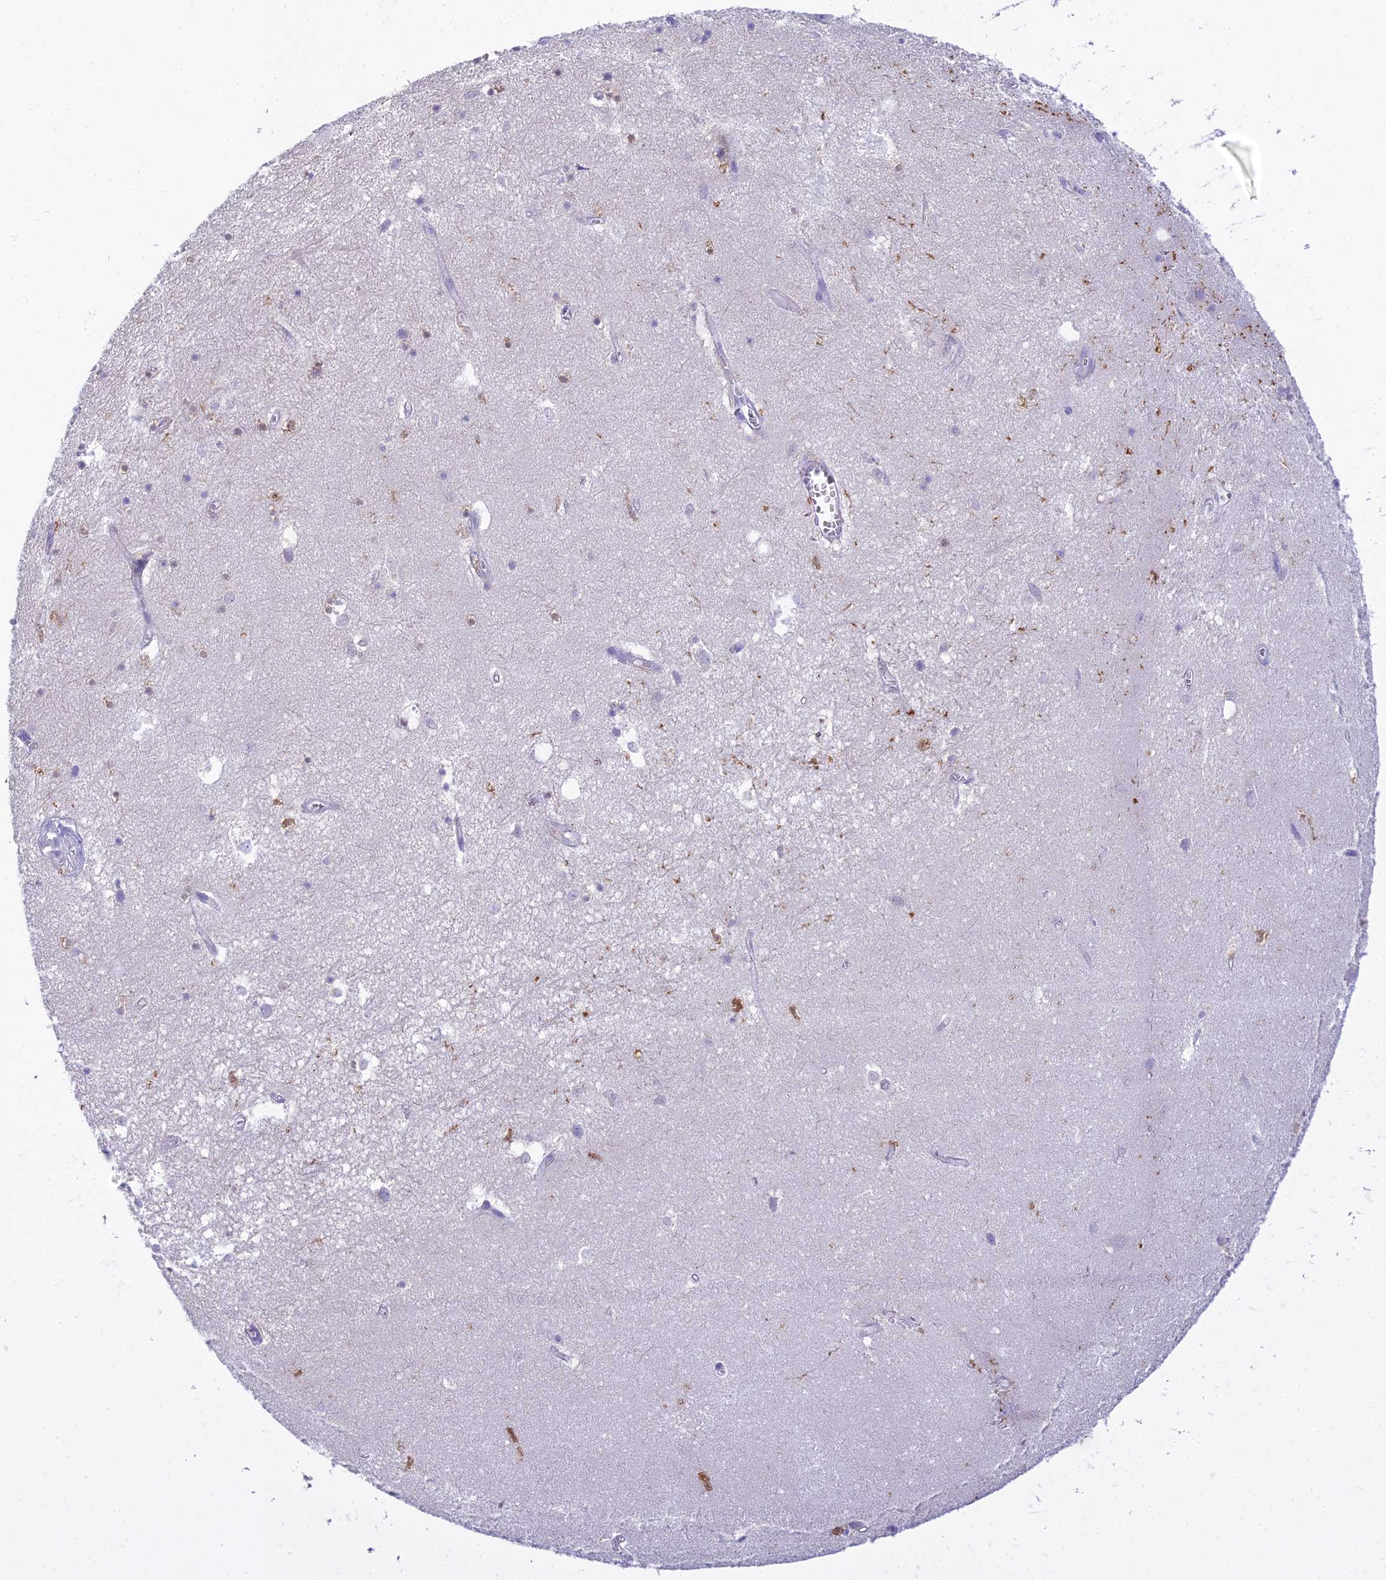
{"staining": {"intensity": "negative", "quantity": "none", "location": "none"}, "tissue": "hippocampus", "cell_type": "Glial cells", "image_type": "normal", "snomed": [{"axis": "morphology", "description": "Normal tissue, NOS"}, {"axis": "topography", "description": "Hippocampus"}], "caption": "IHC image of unremarkable hippocampus: human hippocampus stained with DAB (3,3'-diaminobenzidine) displays no significant protein staining in glial cells. The staining was performed using DAB (3,3'-diaminobenzidine) to visualize the protein expression in brown, while the nuclei were stained in blue with hematoxylin (Magnification: 20x).", "gene": "UBE2G1", "patient": {"sex": "female", "age": 64}}